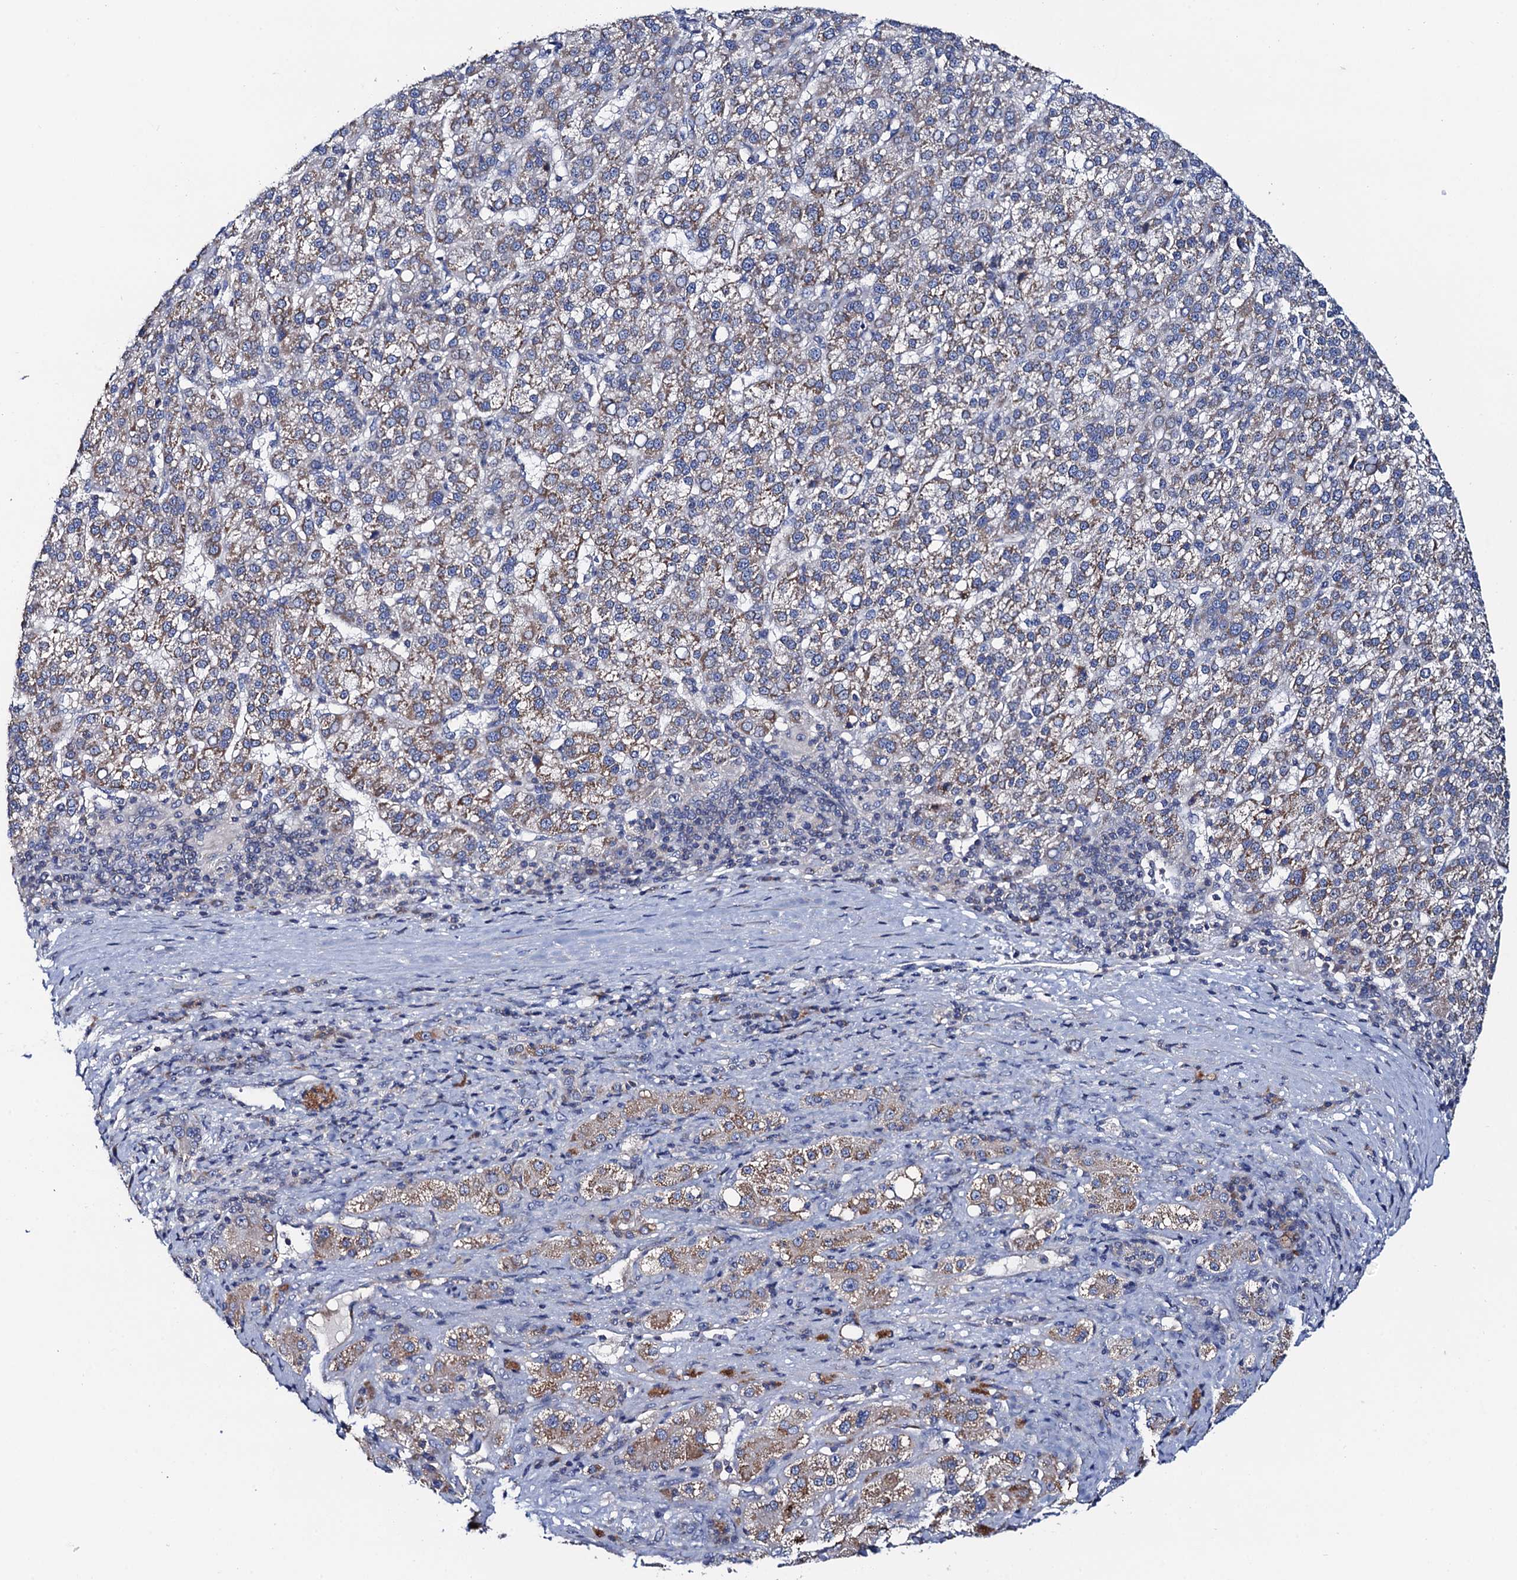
{"staining": {"intensity": "weak", "quantity": ">75%", "location": "cytoplasmic/membranous"}, "tissue": "liver cancer", "cell_type": "Tumor cells", "image_type": "cancer", "snomed": [{"axis": "morphology", "description": "Carcinoma, Hepatocellular, NOS"}, {"axis": "topography", "description": "Liver"}], "caption": "Protein expression analysis of human liver cancer (hepatocellular carcinoma) reveals weak cytoplasmic/membranous staining in about >75% of tumor cells.", "gene": "MRPL48", "patient": {"sex": "female", "age": 58}}